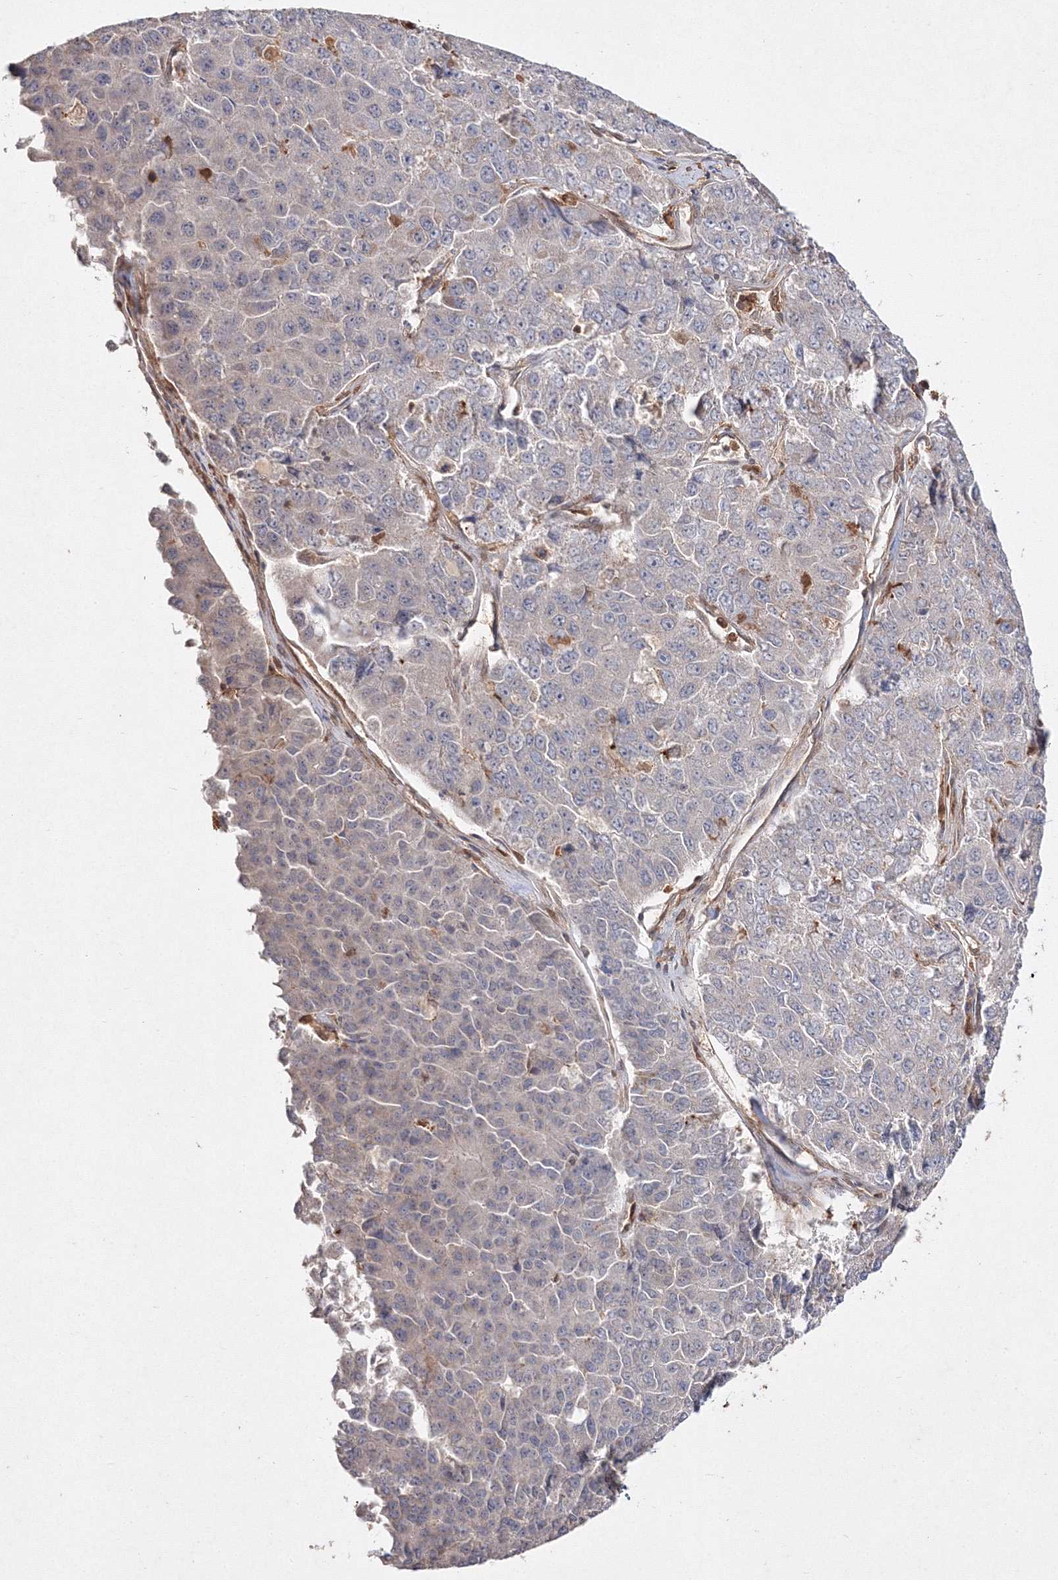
{"staining": {"intensity": "negative", "quantity": "none", "location": "none"}, "tissue": "pancreatic cancer", "cell_type": "Tumor cells", "image_type": "cancer", "snomed": [{"axis": "morphology", "description": "Adenocarcinoma, NOS"}, {"axis": "topography", "description": "Pancreas"}], "caption": "IHC micrograph of human pancreatic cancer (adenocarcinoma) stained for a protein (brown), which reveals no positivity in tumor cells. (Stains: DAB immunohistochemistry (IHC) with hematoxylin counter stain, Microscopy: brightfield microscopy at high magnification).", "gene": "S100A11", "patient": {"sex": "male", "age": 50}}